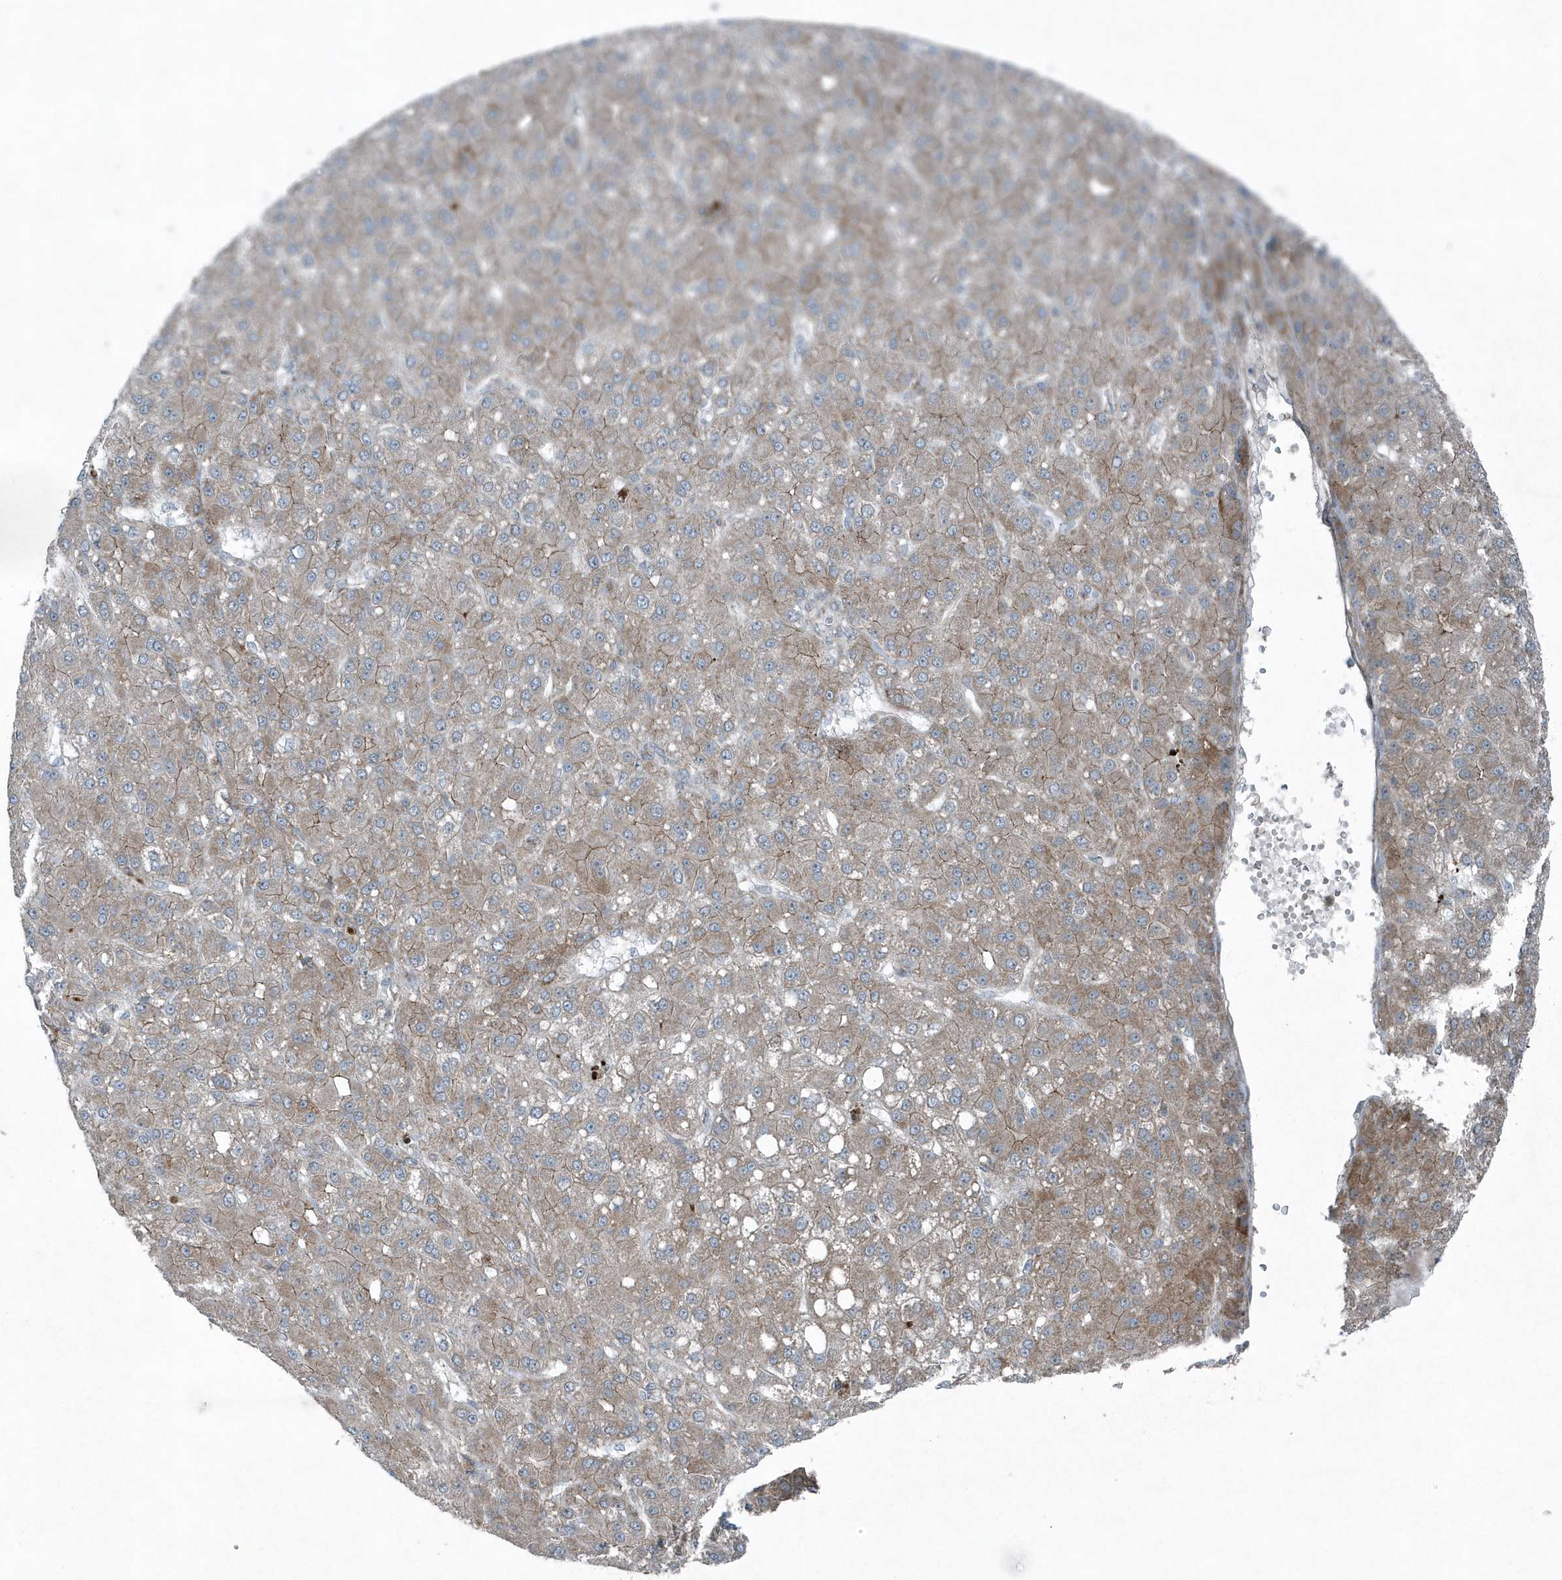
{"staining": {"intensity": "weak", "quantity": "25%-75%", "location": "cytoplasmic/membranous"}, "tissue": "liver cancer", "cell_type": "Tumor cells", "image_type": "cancer", "snomed": [{"axis": "morphology", "description": "Carcinoma, Hepatocellular, NOS"}, {"axis": "topography", "description": "Liver"}], "caption": "This is a histology image of IHC staining of liver cancer, which shows weak positivity in the cytoplasmic/membranous of tumor cells.", "gene": "GCC2", "patient": {"sex": "male", "age": 67}}